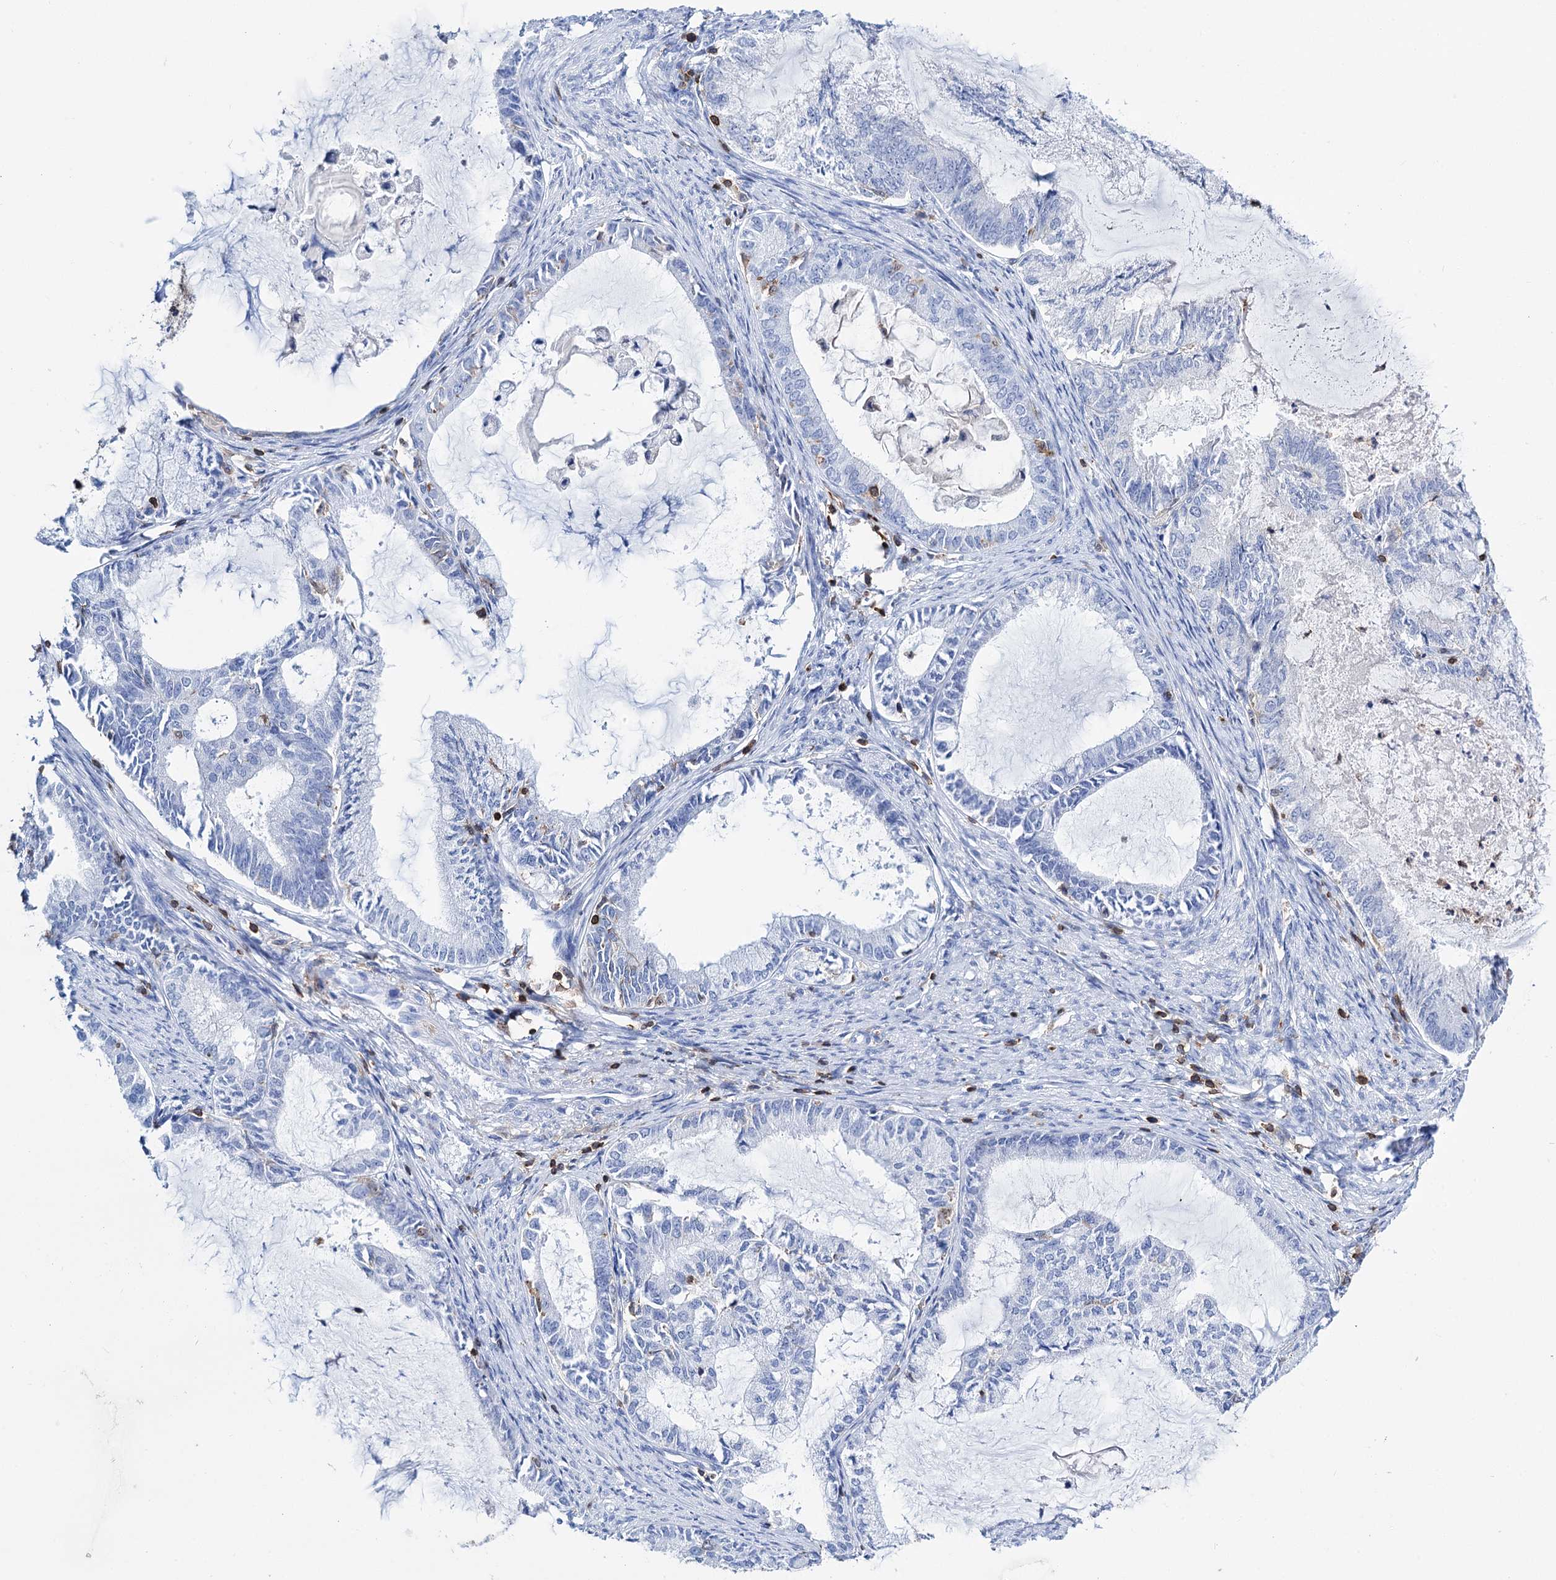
{"staining": {"intensity": "negative", "quantity": "none", "location": "none"}, "tissue": "endometrial cancer", "cell_type": "Tumor cells", "image_type": "cancer", "snomed": [{"axis": "morphology", "description": "Adenocarcinoma, NOS"}, {"axis": "topography", "description": "Endometrium"}], "caption": "DAB (3,3'-diaminobenzidine) immunohistochemical staining of endometrial adenocarcinoma shows no significant staining in tumor cells.", "gene": "DEF6", "patient": {"sex": "female", "age": 86}}